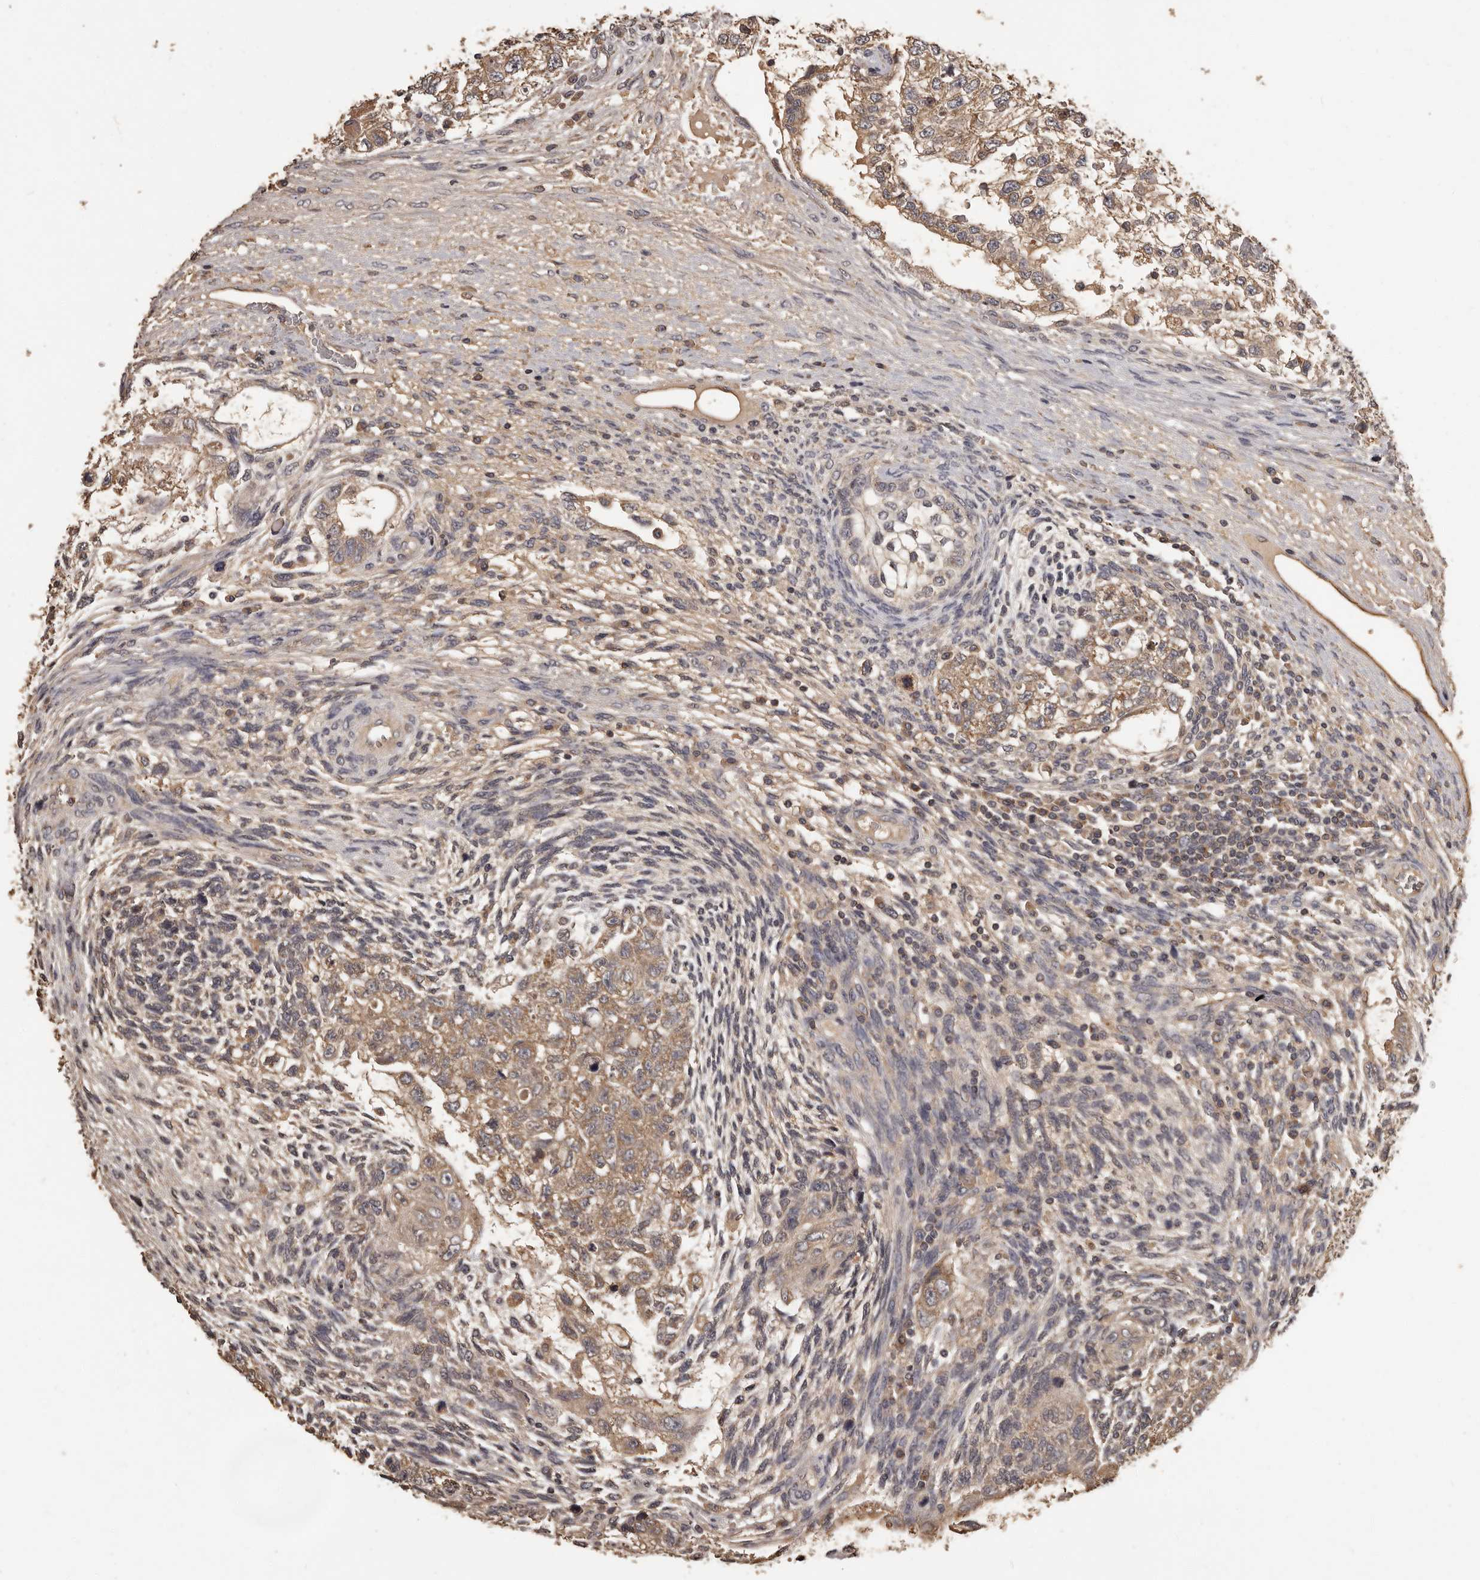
{"staining": {"intensity": "moderate", "quantity": ">75%", "location": "cytoplasmic/membranous"}, "tissue": "testis cancer", "cell_type": "Tumor cells", "image_type": "cancer", "snomed": [{"axis": "morphology", "description": "Carcinoma, Embryonal, NOS"}, {"axis": "topography", "description": "Testis"}], "caption": "IHC (DAB) staining of testis cancer displays moderate cytoplasmic/membranous protein expression in approximately >75% of tumor cells.", "gene": "MGAT5", "patient": {"sex": "male", "age": 37}}